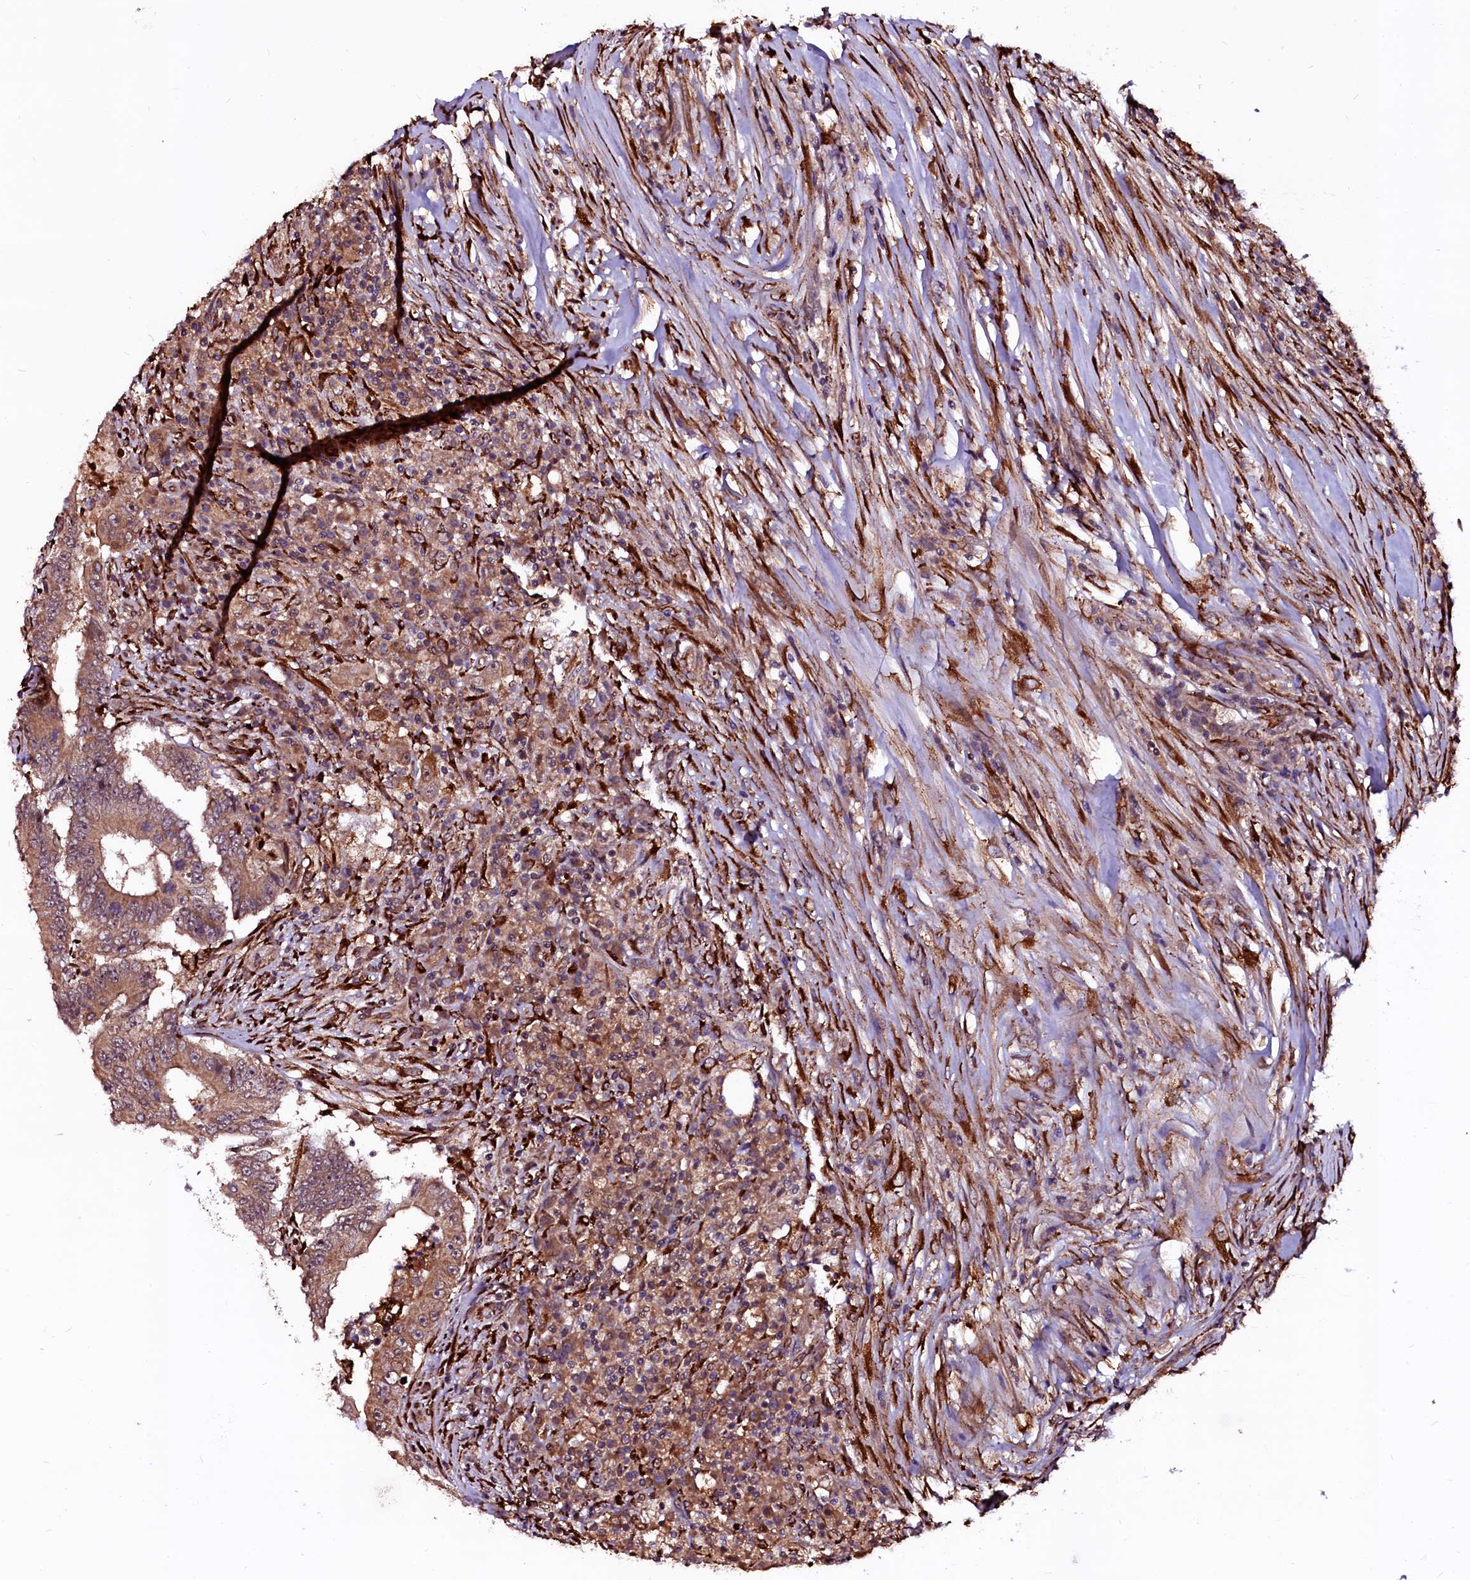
{"staining": {"intensity": "moderate", "quantity": ">75%", "location": "cytoplasmic/membranous"}, "tissue": "colorectal cancer", "cell_type": "Tumor cells", "image_type": "cancer", "snomed": [{"axis": "morphology", "description": "Adenocarcinoma, NOS"}, {"axis": "topography", "description": "Colon"}], "caption": "IHC (DAB) staining of human adenocarcinoma (colorectal) exhibits moderate cytoplasmic/membranous protein expression in about >75% of tumor cells.", "gene": "N4BP1", "patient": {"sex": "male", "age": 83}}